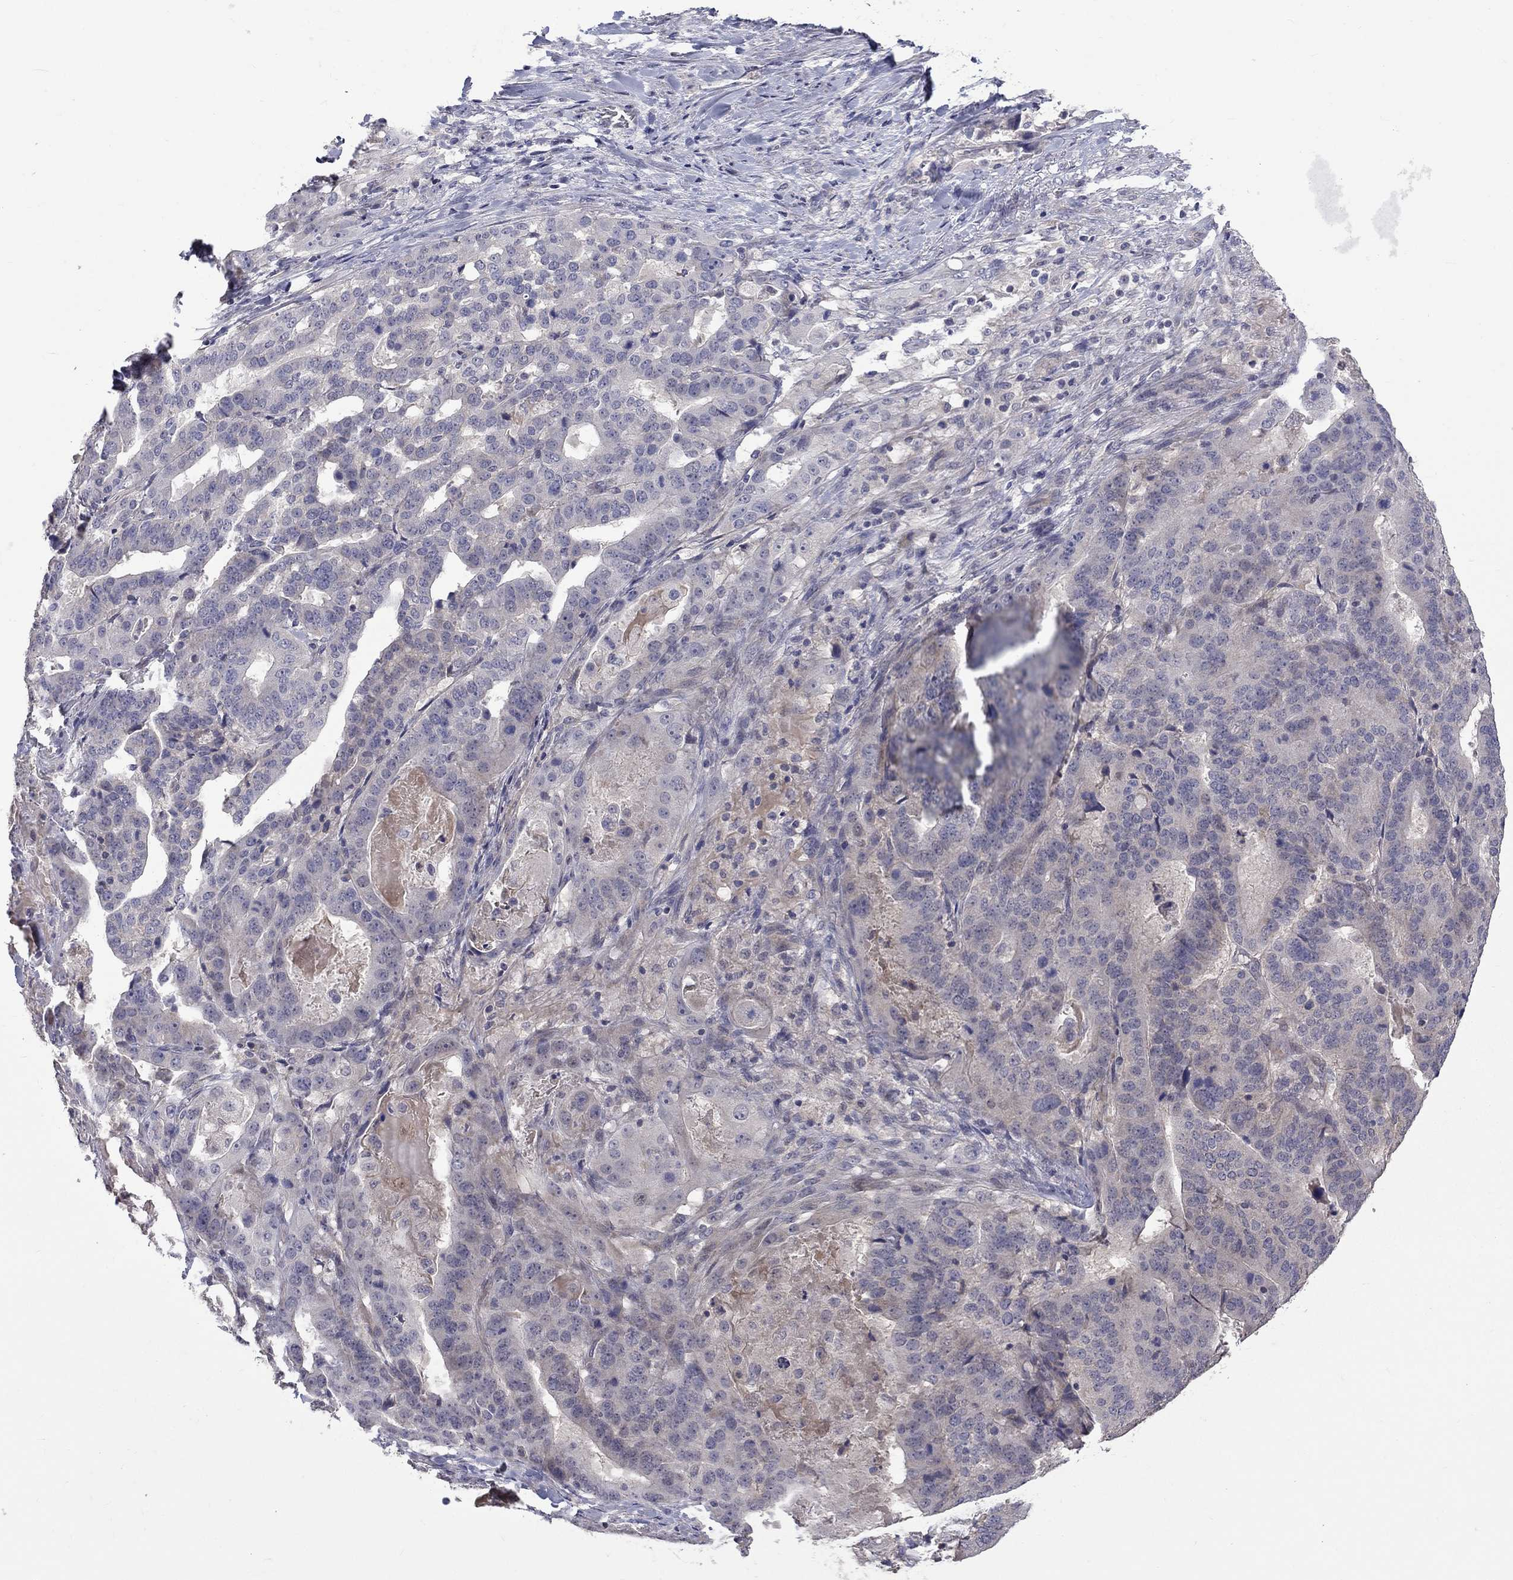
{"staining": {"intensity": "negative", "quantity": "none", "location": "none"}, "tissue": "stomach cancer", "cell_type": "Tumor cells", "image_type": "cancer", "snomed": [{"axis": "morphology", "description": "Adenocarcinoma, NOS"}, {"axis": "topography", "description": "Stomach"}], "caption": "The image reveals no staining of tumor cells in stomach cancer.", "gene": "SLC39A14", "patient": {"sex": "male", "age": 48}}